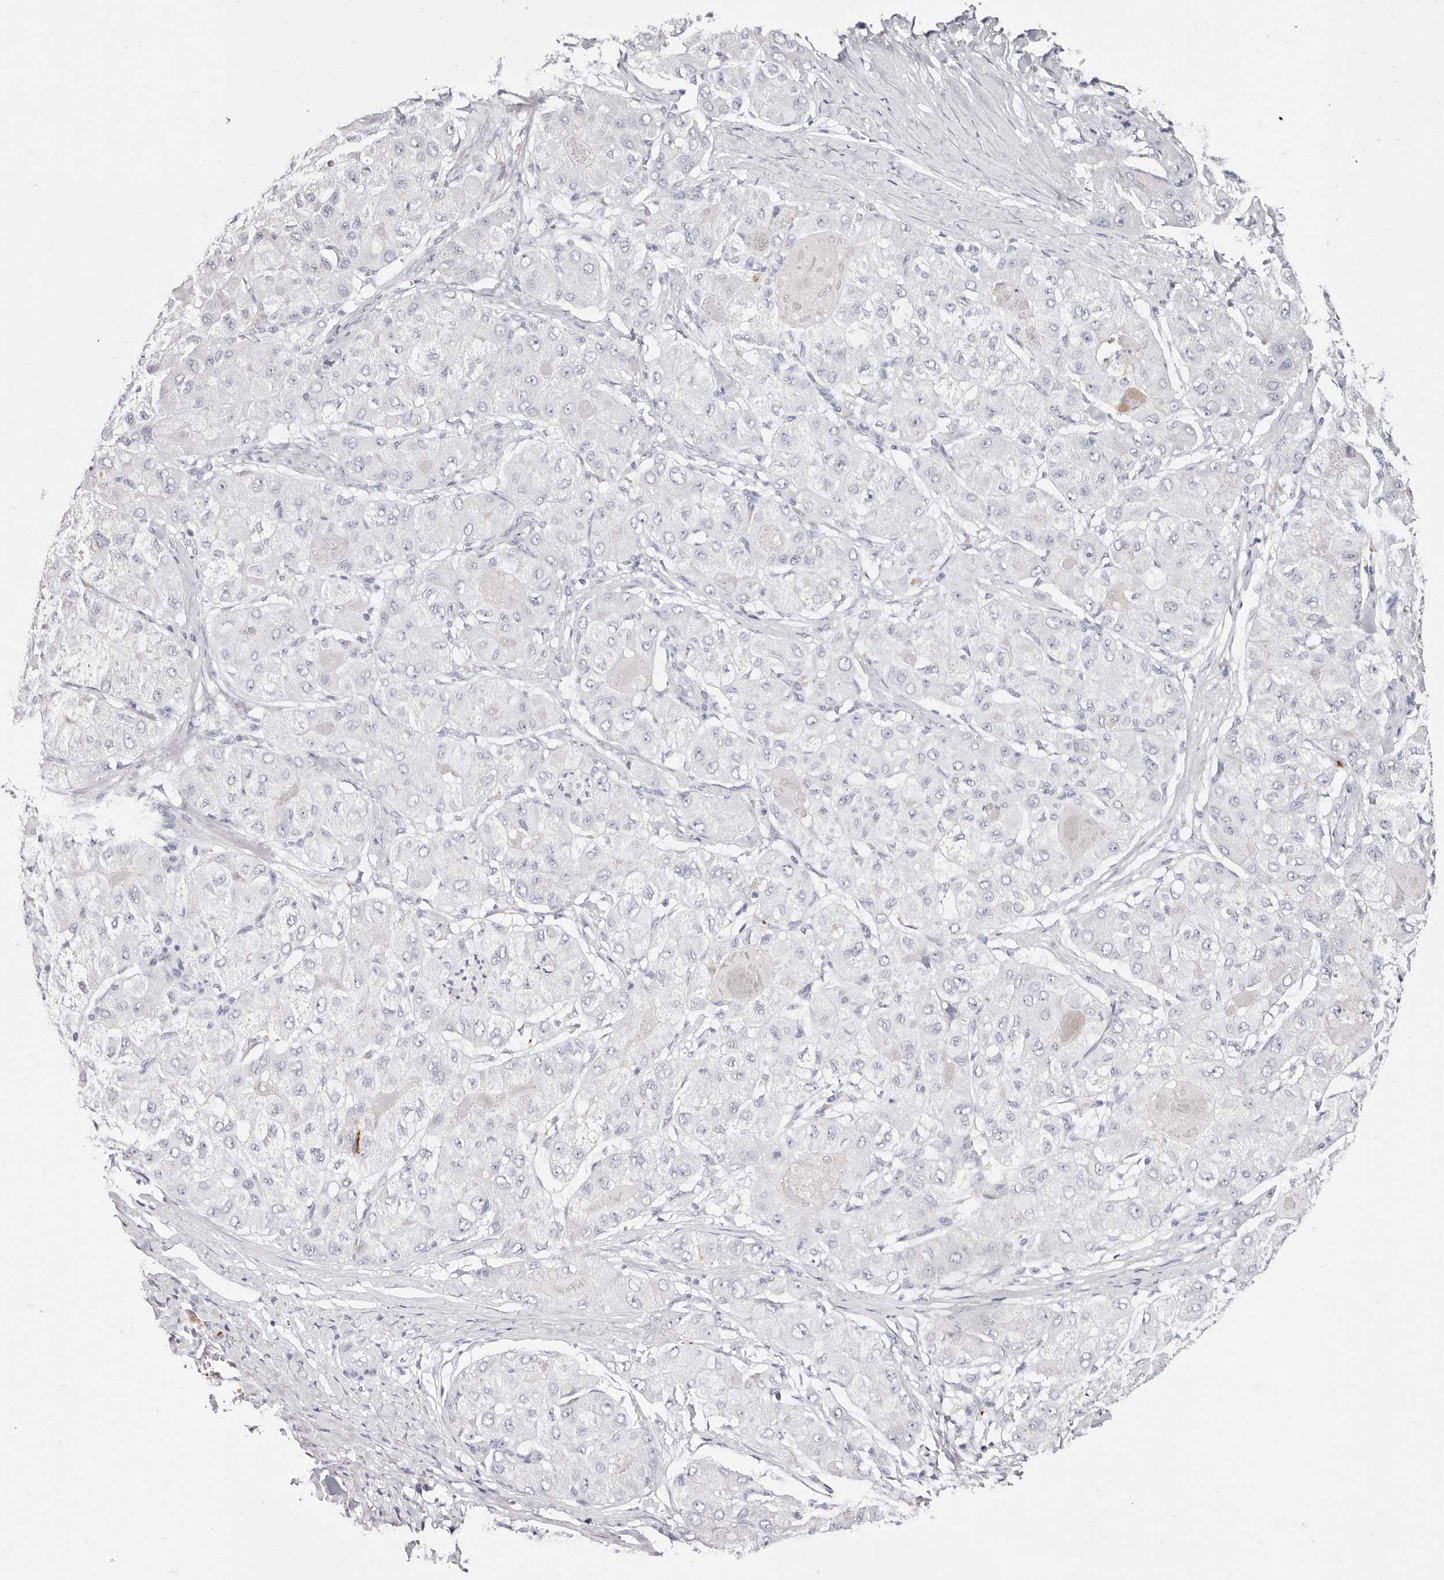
{"staining": {"intensity": "negative", "quantity": "none", "location": "none"}, "tissue": "liver cancer", "cell_type": "Tumor cells", "image_type": "cancer", "snomed": [{"axis": "morphology", "description": "Carcinoma, Hepatocellular, NOS"}, {"axis": "topography", "description": "Liver"}], "caption": "Immunohistochemical staining of hepatocellular carcinoma (liver) exhibits no significant expression in tumor cells.", "gene": "PF4", "patient": {"sex": "male", "age": 80}}